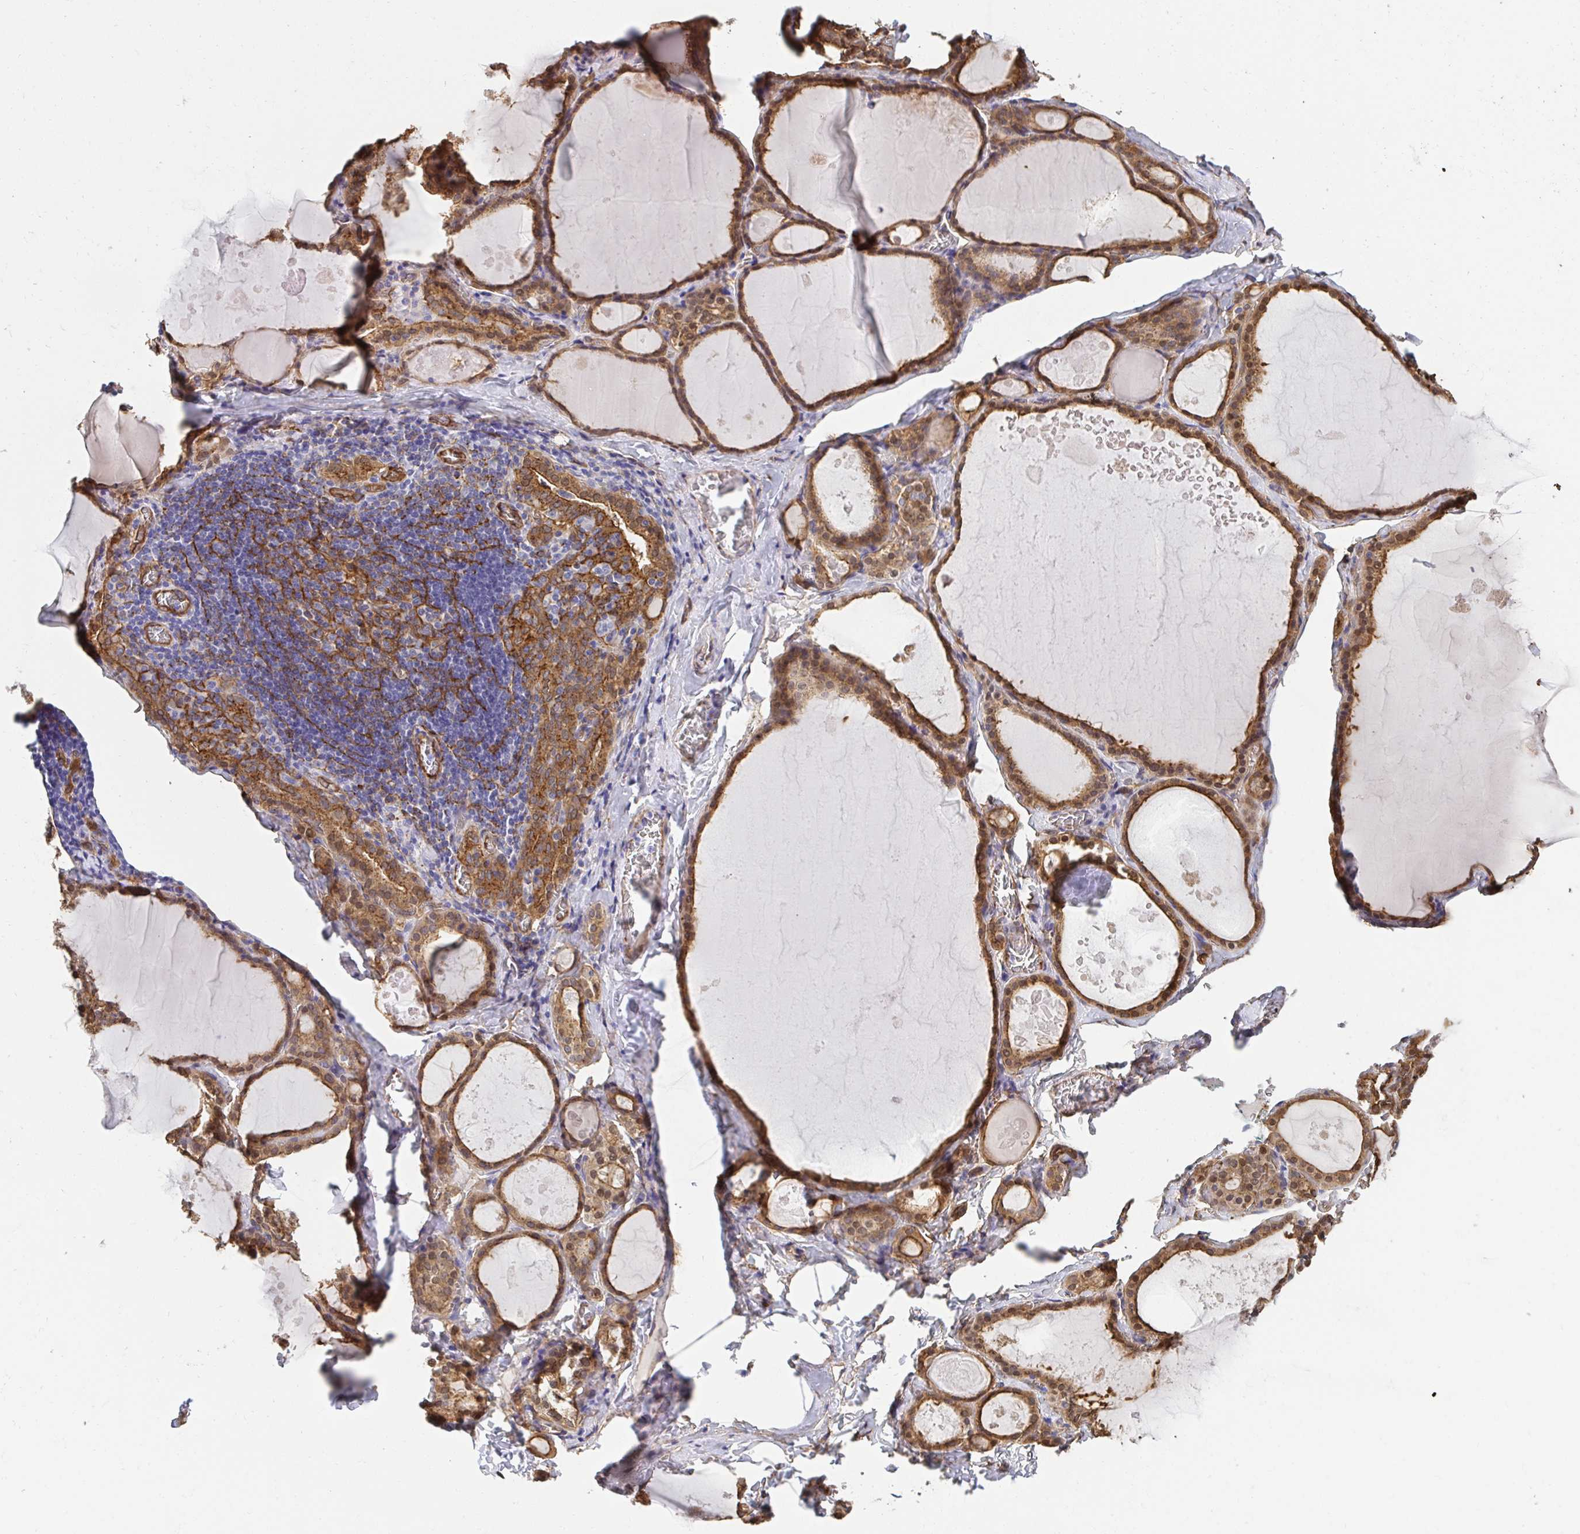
{"staining": {"intensity": "moderate", "quantity": ">75%", "location": "cytoplasmic/membranous"}, "tissue": "thyroid gland", "cell_type": "Glandular cells", "image_type": "normal", "snomed": [{"axis": "morphology", "description": "Normal tissue, NOS"}, {"axis": "topography", "description": "Thyroid gland"}], "caption": "The histopathology image displays staining of benign thyroid gland, revealing moderate cytoplasmic/membranous protein expression (brown color) within glandular cells.", "gene": "CTTN", "patient": {"sex": "male", "age": 56}}